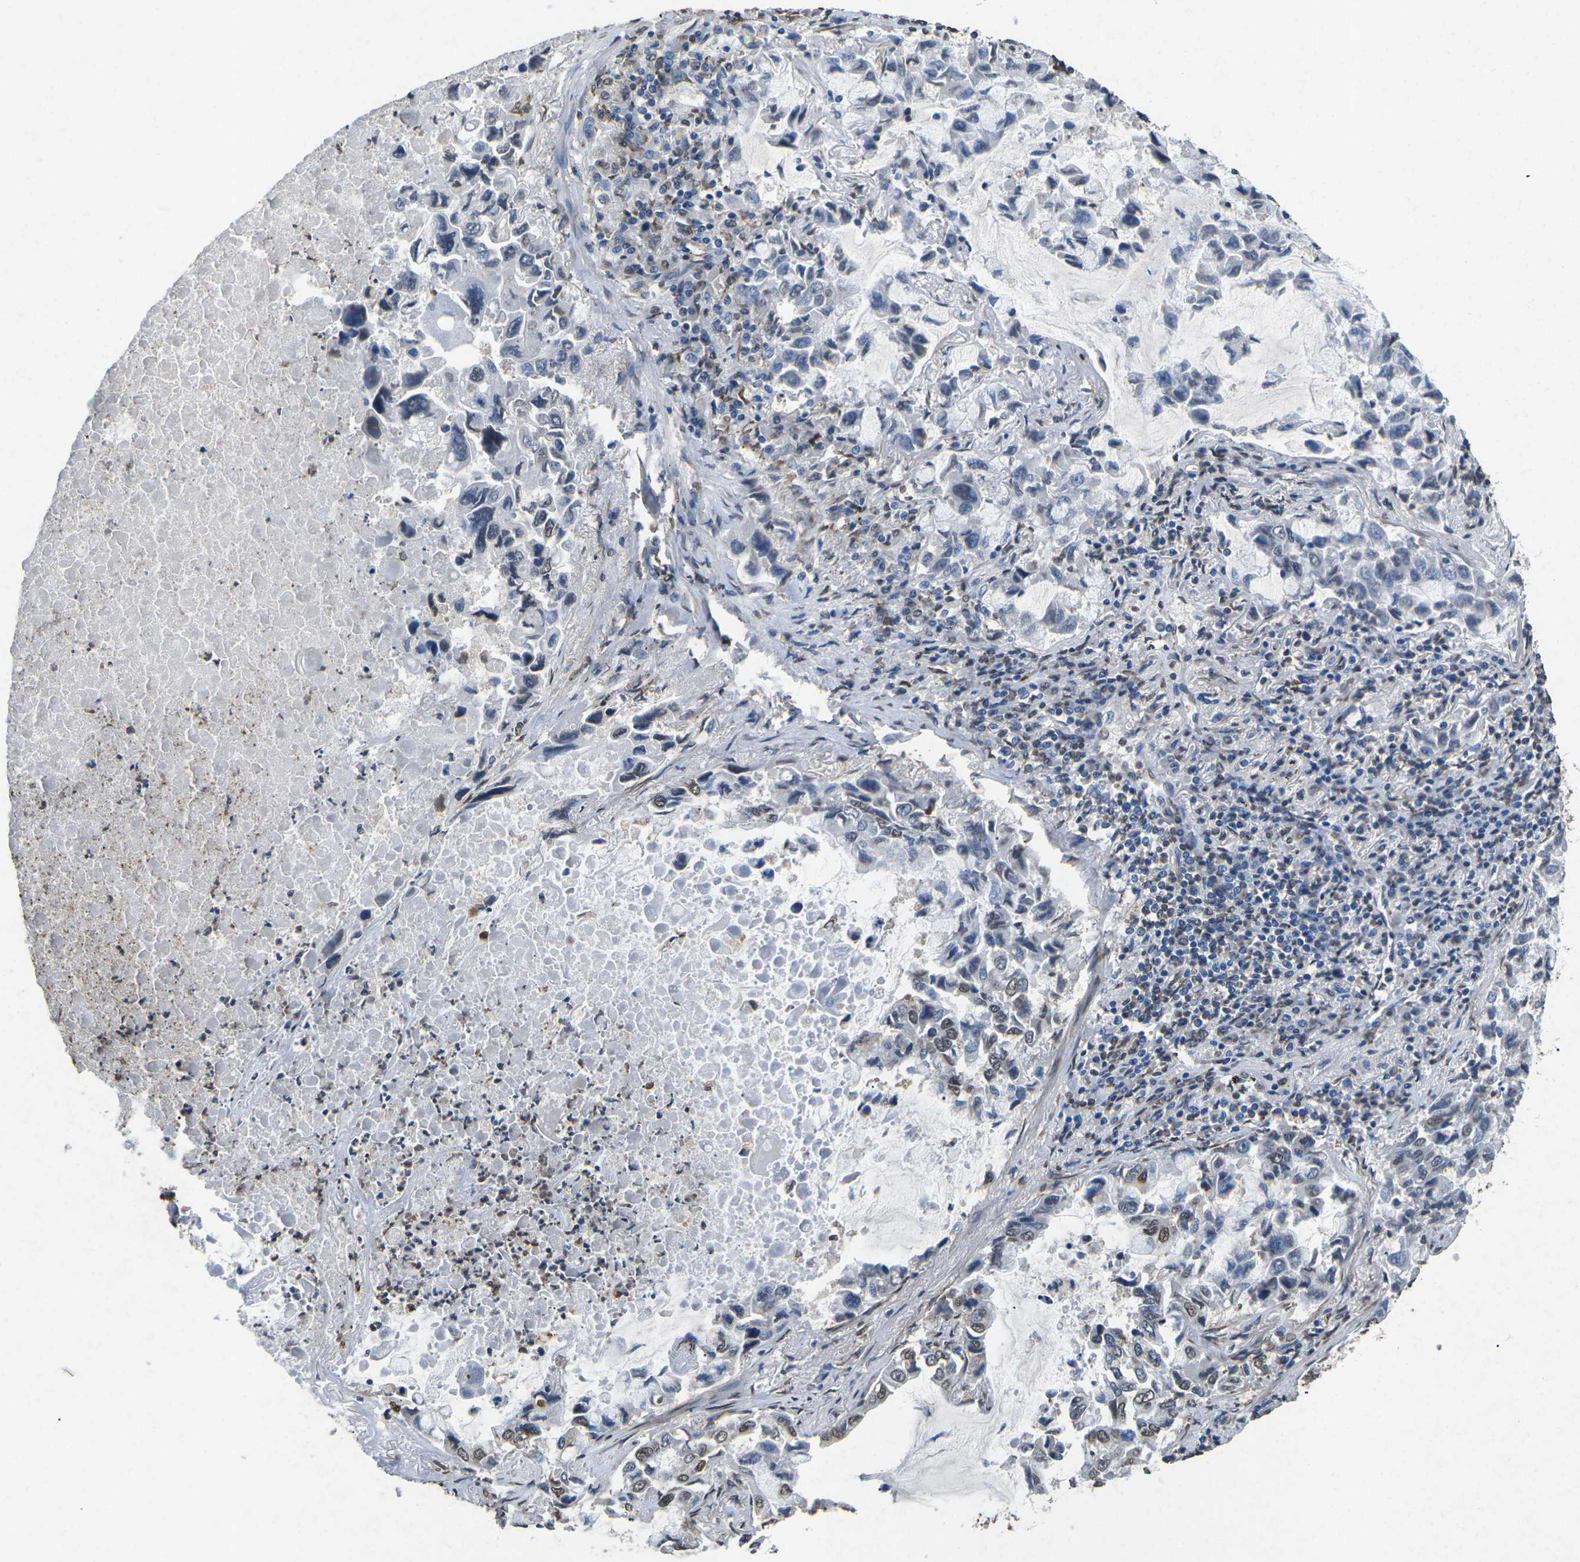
{"staining": {"intensity": "weak", "quantity": "<25%", "location": "nuclear"}, "tissue": "lung cancer", "cell_type": "Tumor cells", "image_type": "cancer", "snomed": [{"axis": "morphology", "description": "Adenocarcinoma, NOS"}, {"axis": "topography", "description": "Lung"}], "caption": "IHC histopathology image of neoplastic tissue: human lung cancer stained with DAB (3,3'-diaminobenzidine) shows no significant protein expression in tumor cells.", "gene": "SCNN1B", "patient": {"sex": "male", "age": 64}}